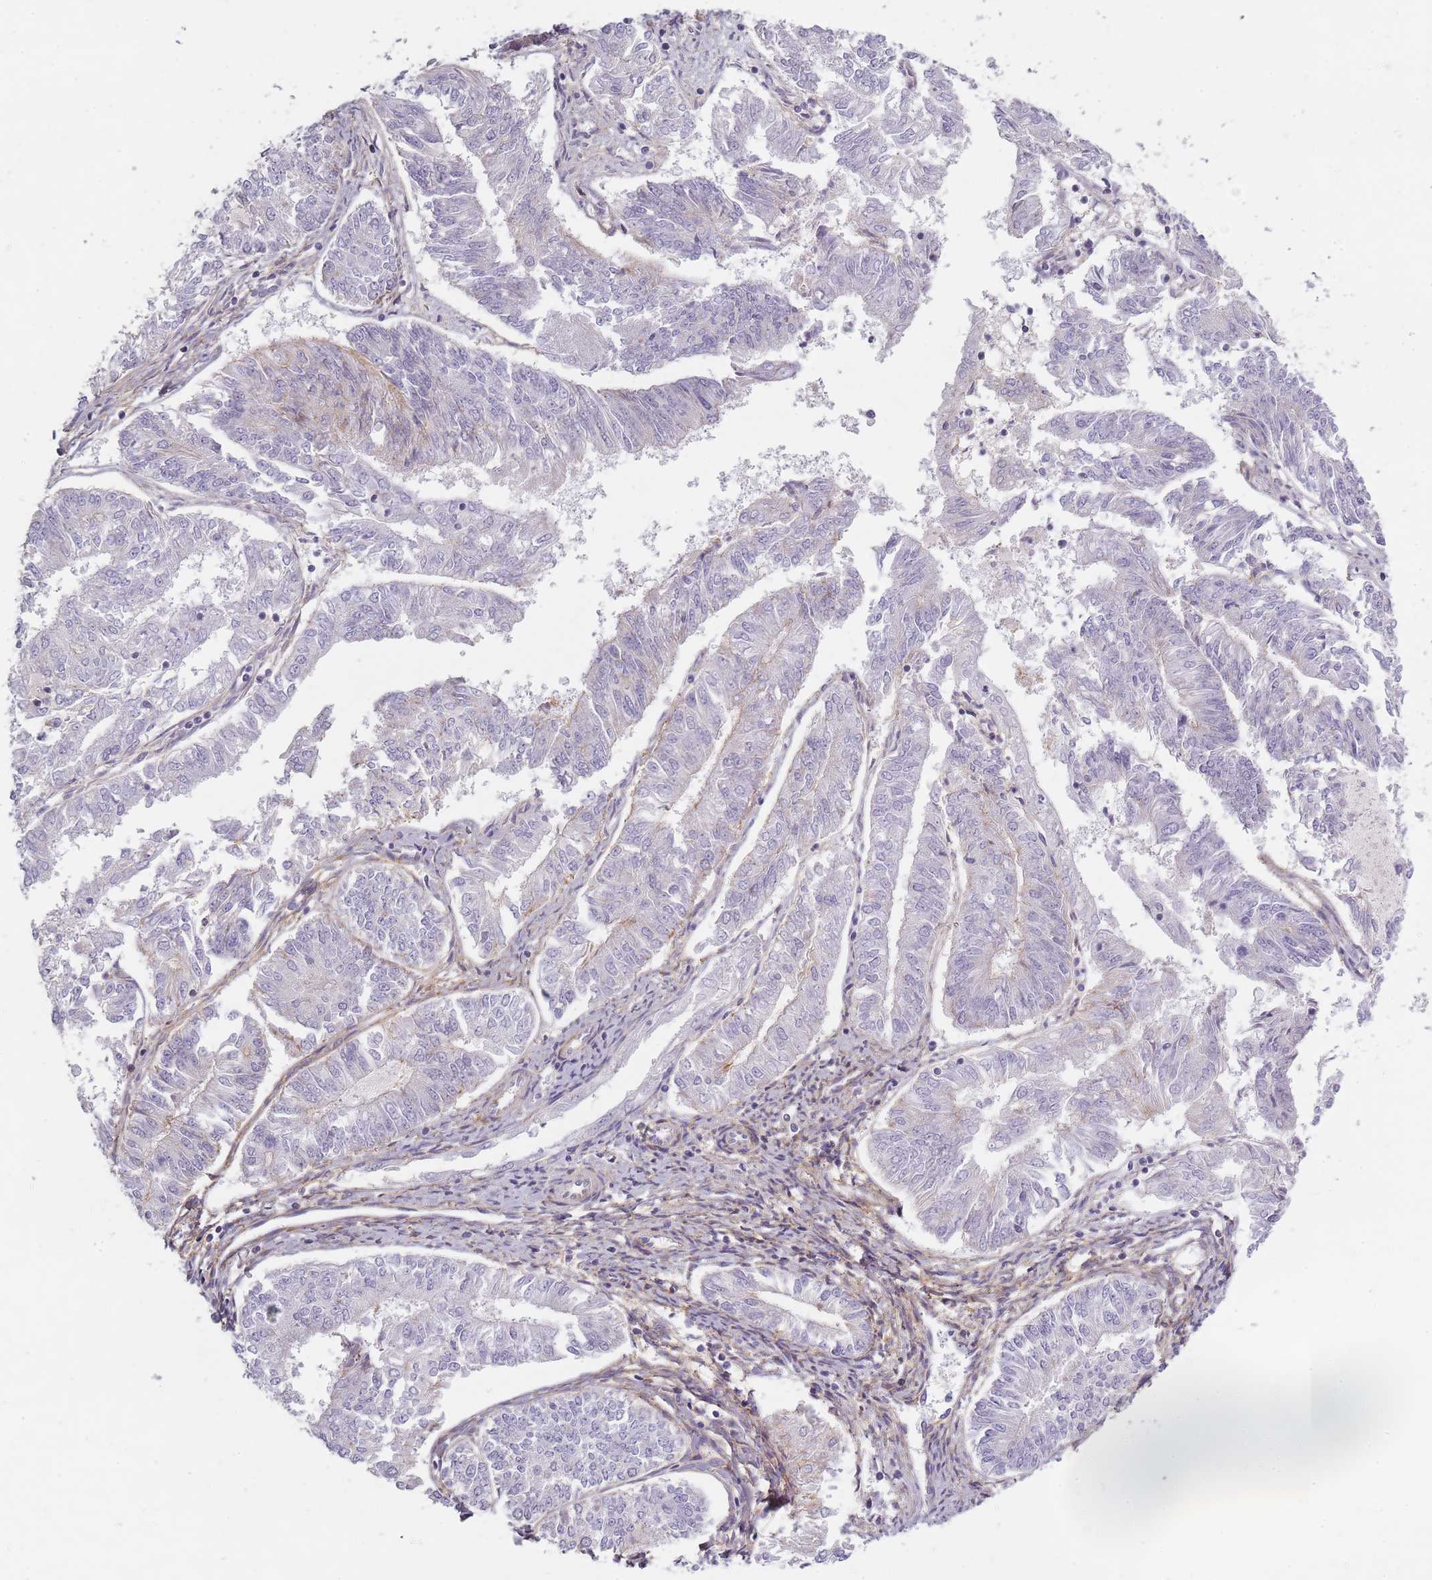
{"staining": {"intensity": "negative", "quantity": "none", "location": "none"}, "tissue": "endometrial cancer", "cell_type": "Tumor cells", "image_type": "cancer", "snomed": [{"axis": "morphology", "description": "Adenocarcinoma, NOS"}, {"axis": "topography", "description": "Endometrium"}], "caption": "Image shows no significant protein expression in tumor cells of endometrial cancer (adenocarcinoma). (DAB (3,3'-diaminobenzidine) immunohistochemistry (IHC) with hematoxylin counter stain).", "gene": "SYNGR3", "patient": {"sex": "female", "age": 58}}